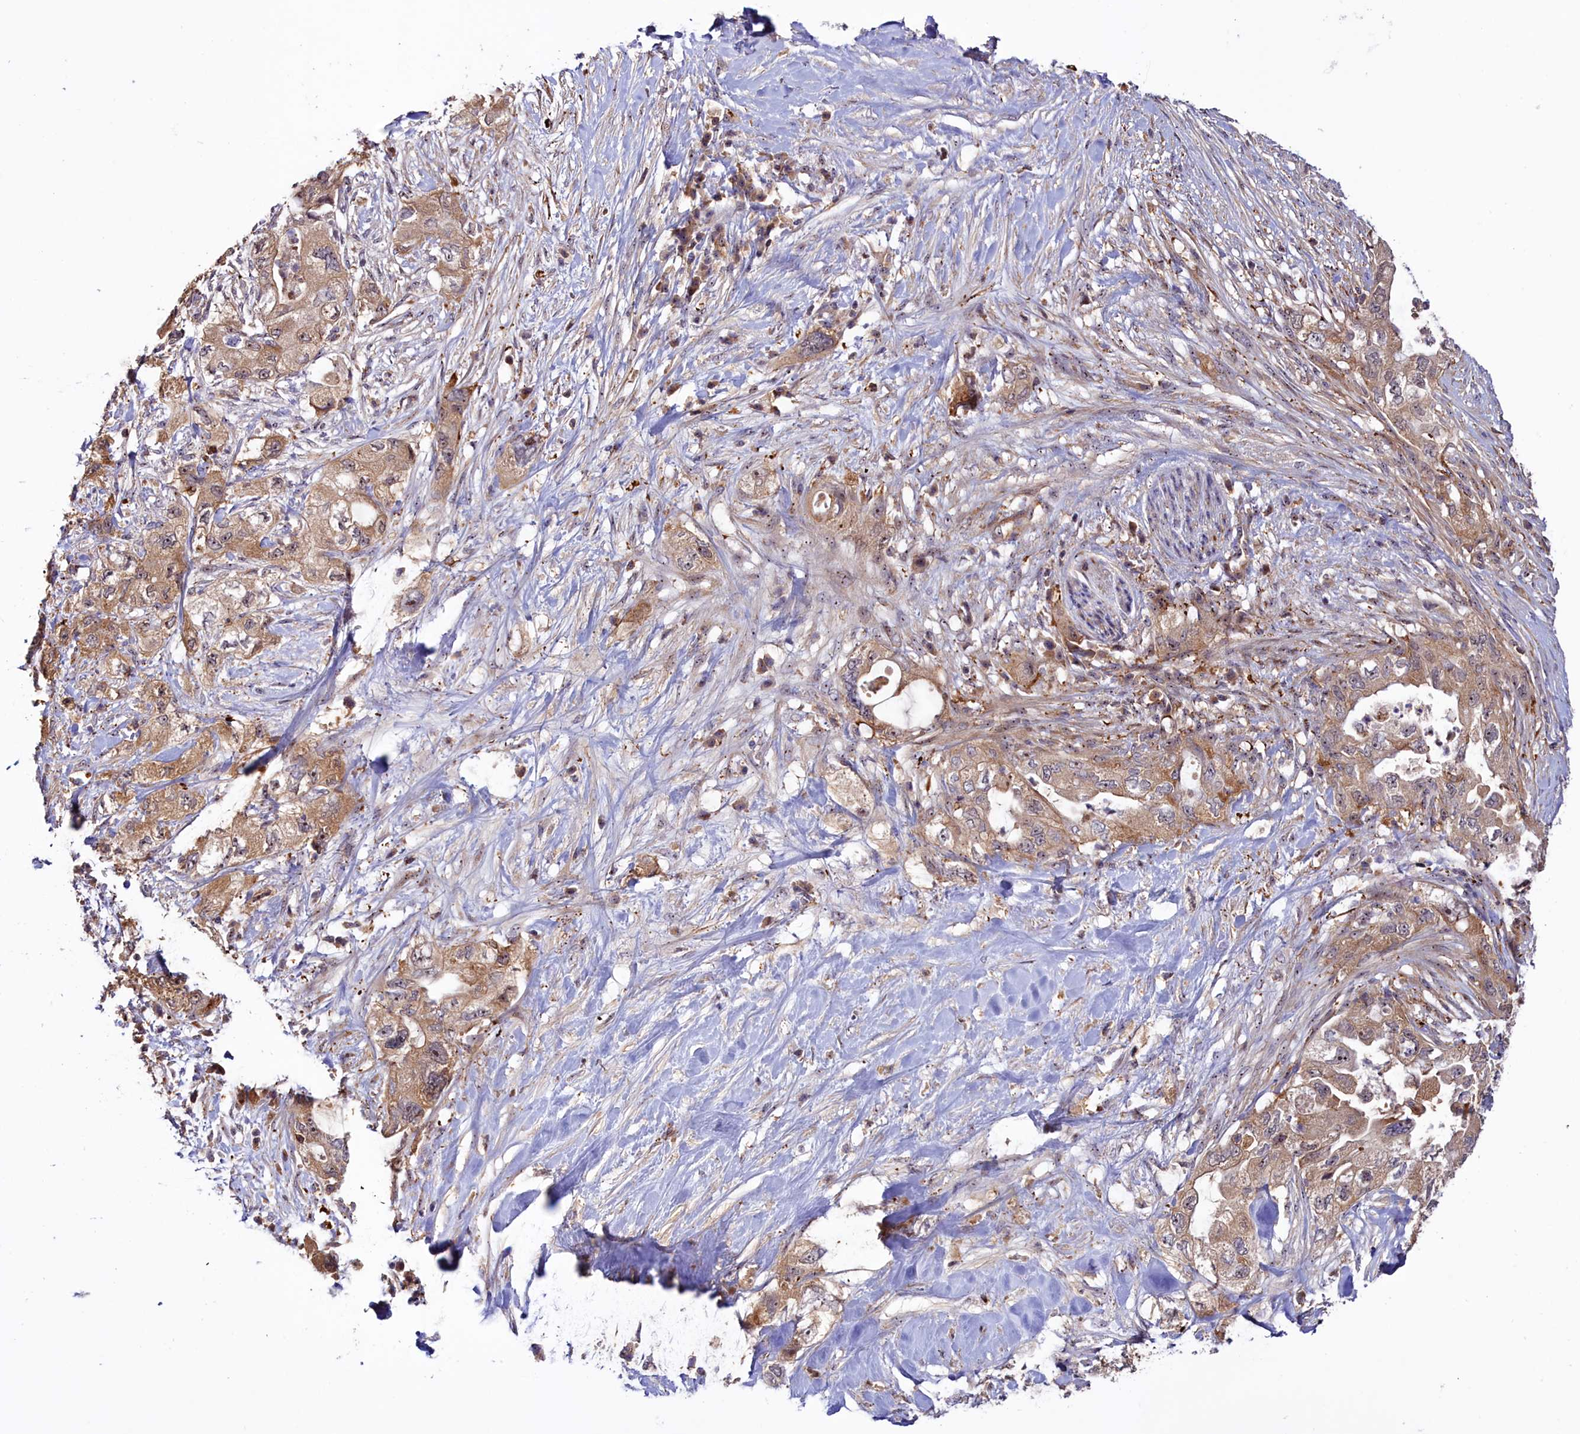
{"staining": {"intensity": "weak", "quantity": ">75%", "location": "cytoplasmic/membranous"}, "tissue": "pancreatic cancer", "cell_type": "Tumor cells", "image_type": "cancer", "snomed": [{"axis": "morphology", "description": "Adenocarcinoma, NOS"}, {"axis": "topography", "description": "Pancreas"}], "caption": "Protein staining by immunohistochemistry (IHC) displays weak cytoplasmic/membranous positivity in approximately >75% of tumor cells in pancreatic cancer. The protein is stained brown, and the nuclei are stained in blue (DAB IHC with brightfield microscopy, high magnification).", "gene": "NEURL4", "patient": {"sex": "female", "age": 73}}